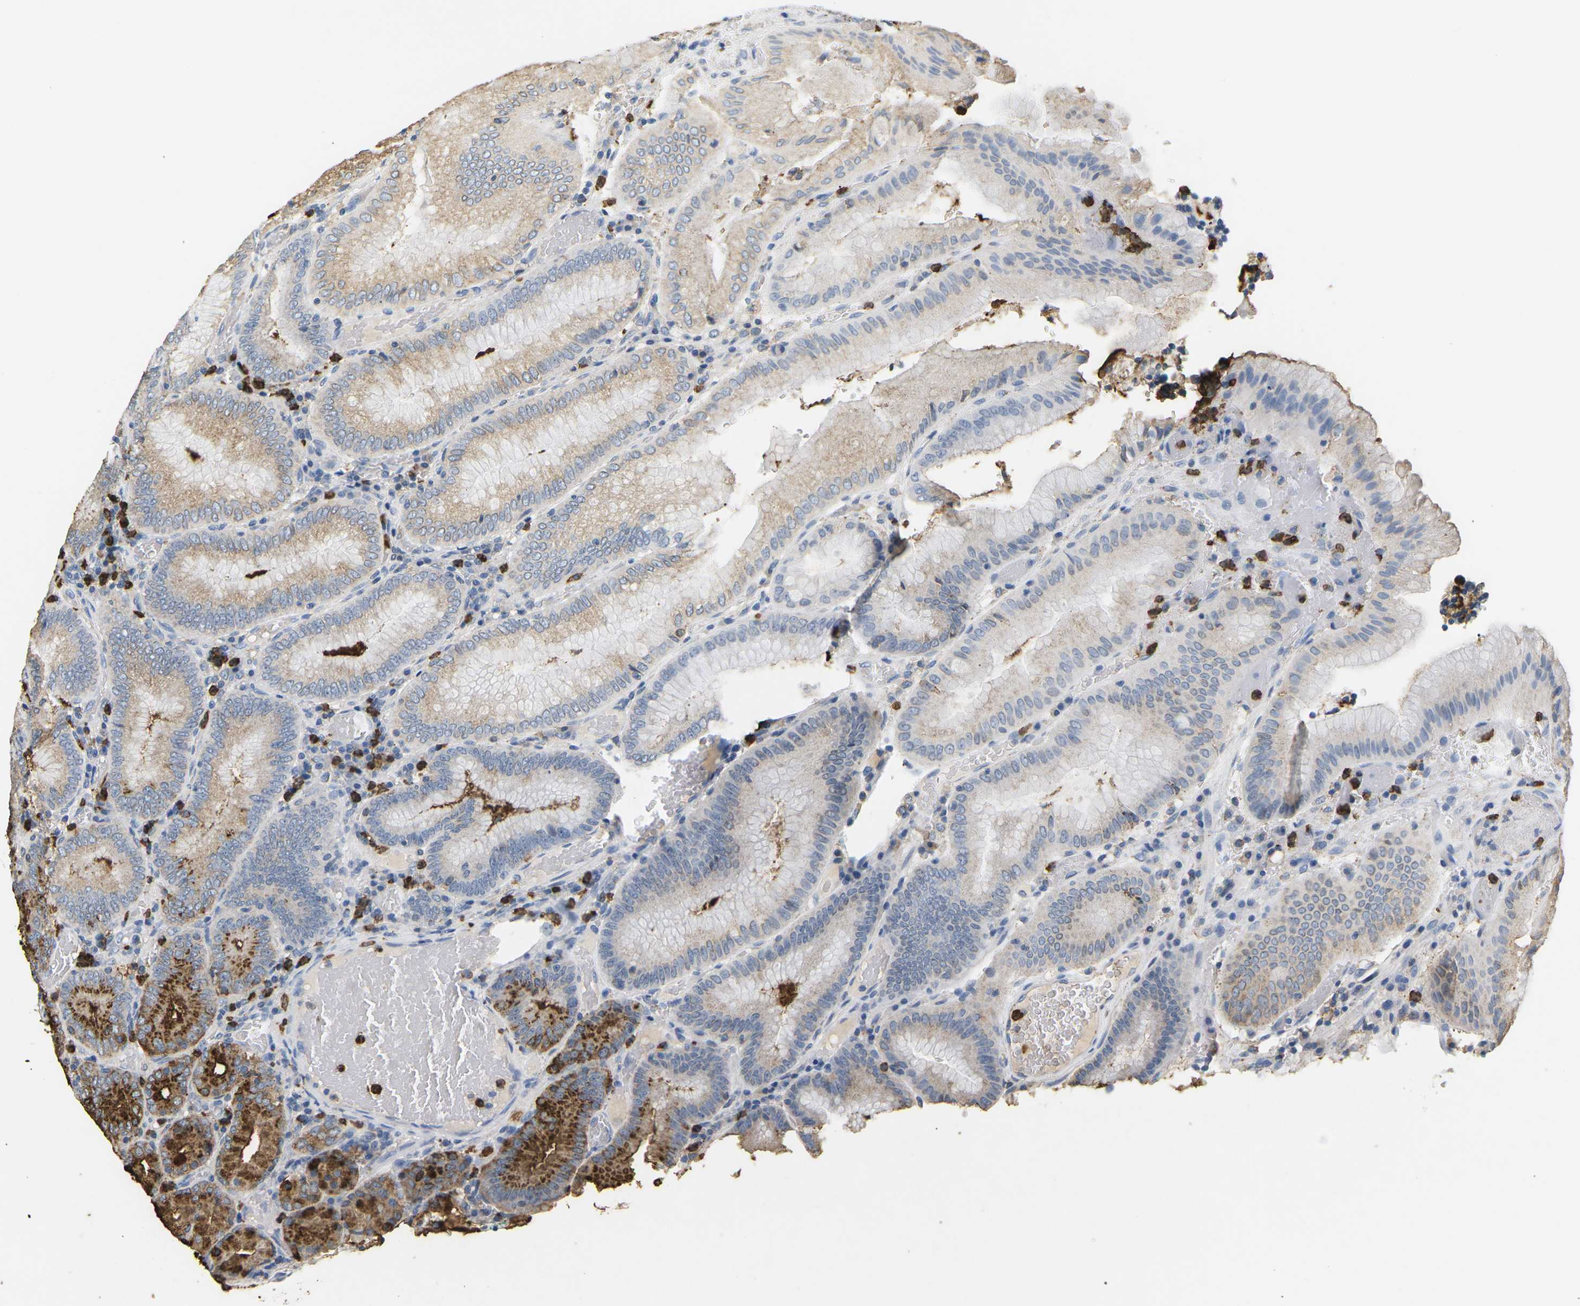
{"staining": {"intensity": "strong", "quantity": ">75%", "location": "cytoplasmic/membranous"}, "tissue": "stomach", "cell_type": "Glandular cells", "image_type": "normal", "snomed": [{"axis": "morphology", "description": "Normal tissue, NOS"}, {"axis": "morphology", "description": "Carcinoid, malignant, NOS"}, {"axis": "topography", "description": "Stomach, upper"}], "caption": "About >75% of glandular cells in normal human stomach display strong cytoplasmic/membranous protein staining as visualized by brown immunohistochemical staining.", "gene": "ADM", "patient": {"sex": "male", "age": 39}}